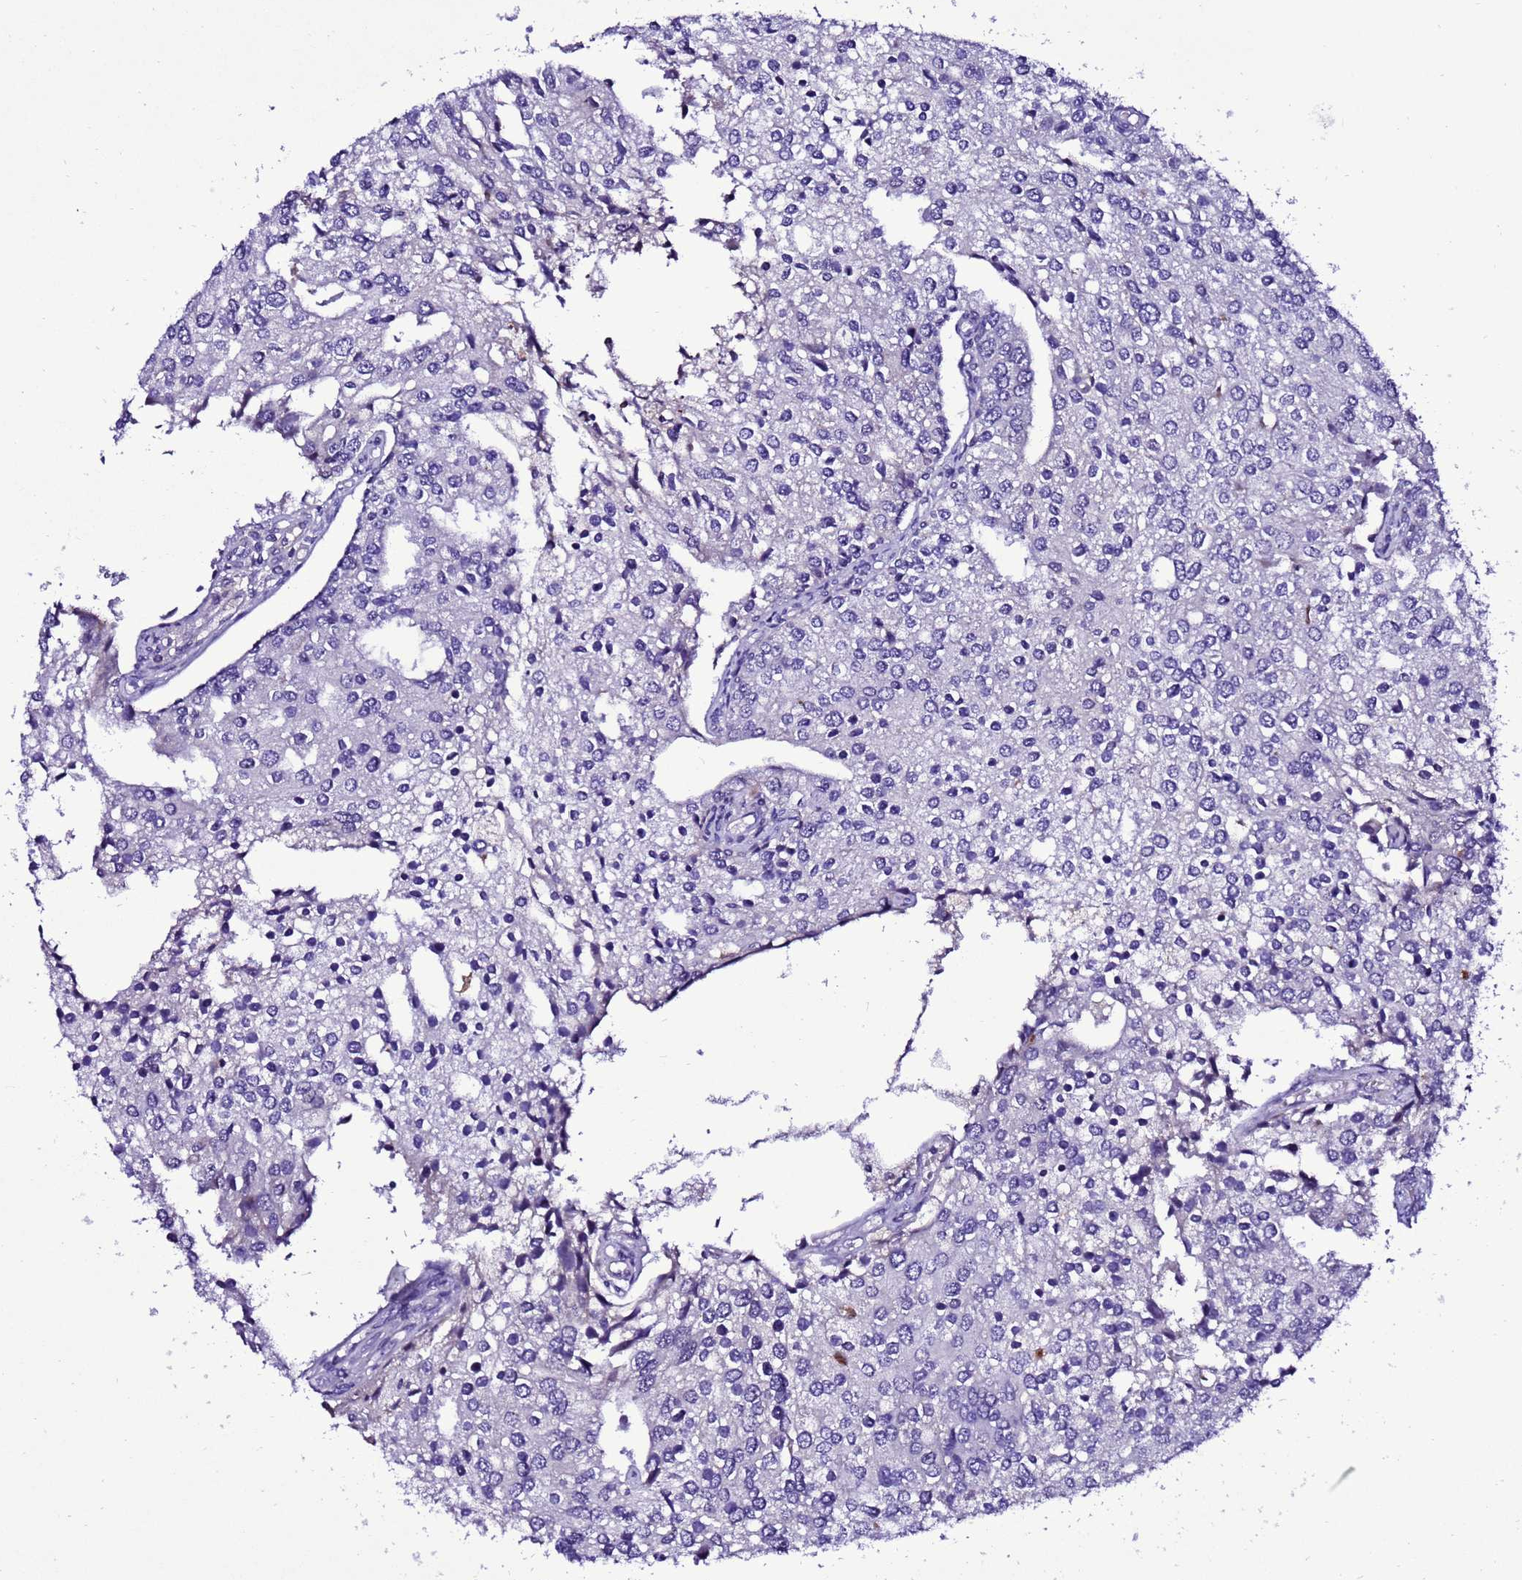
{"staining": {"intensity": "negative", "quantity": "none", "location": "none"}, "tissue": "prostate cancer", "cell_type": "Tumor cells", "image_type": "cancer", "snomed": [{"axis": "morphology", "description": "Adenocarcinoma, High grade"}, {"axis": "topography", "description": "Prostate"}], "caption": "A high-resolution image shows immunohistochemistry staining of prostate high-grade adenocarcinoma, which displays no significant expression in tumor cells.", "gene": "C19orf47", "patient": {"sex": "male", "age": 62}}